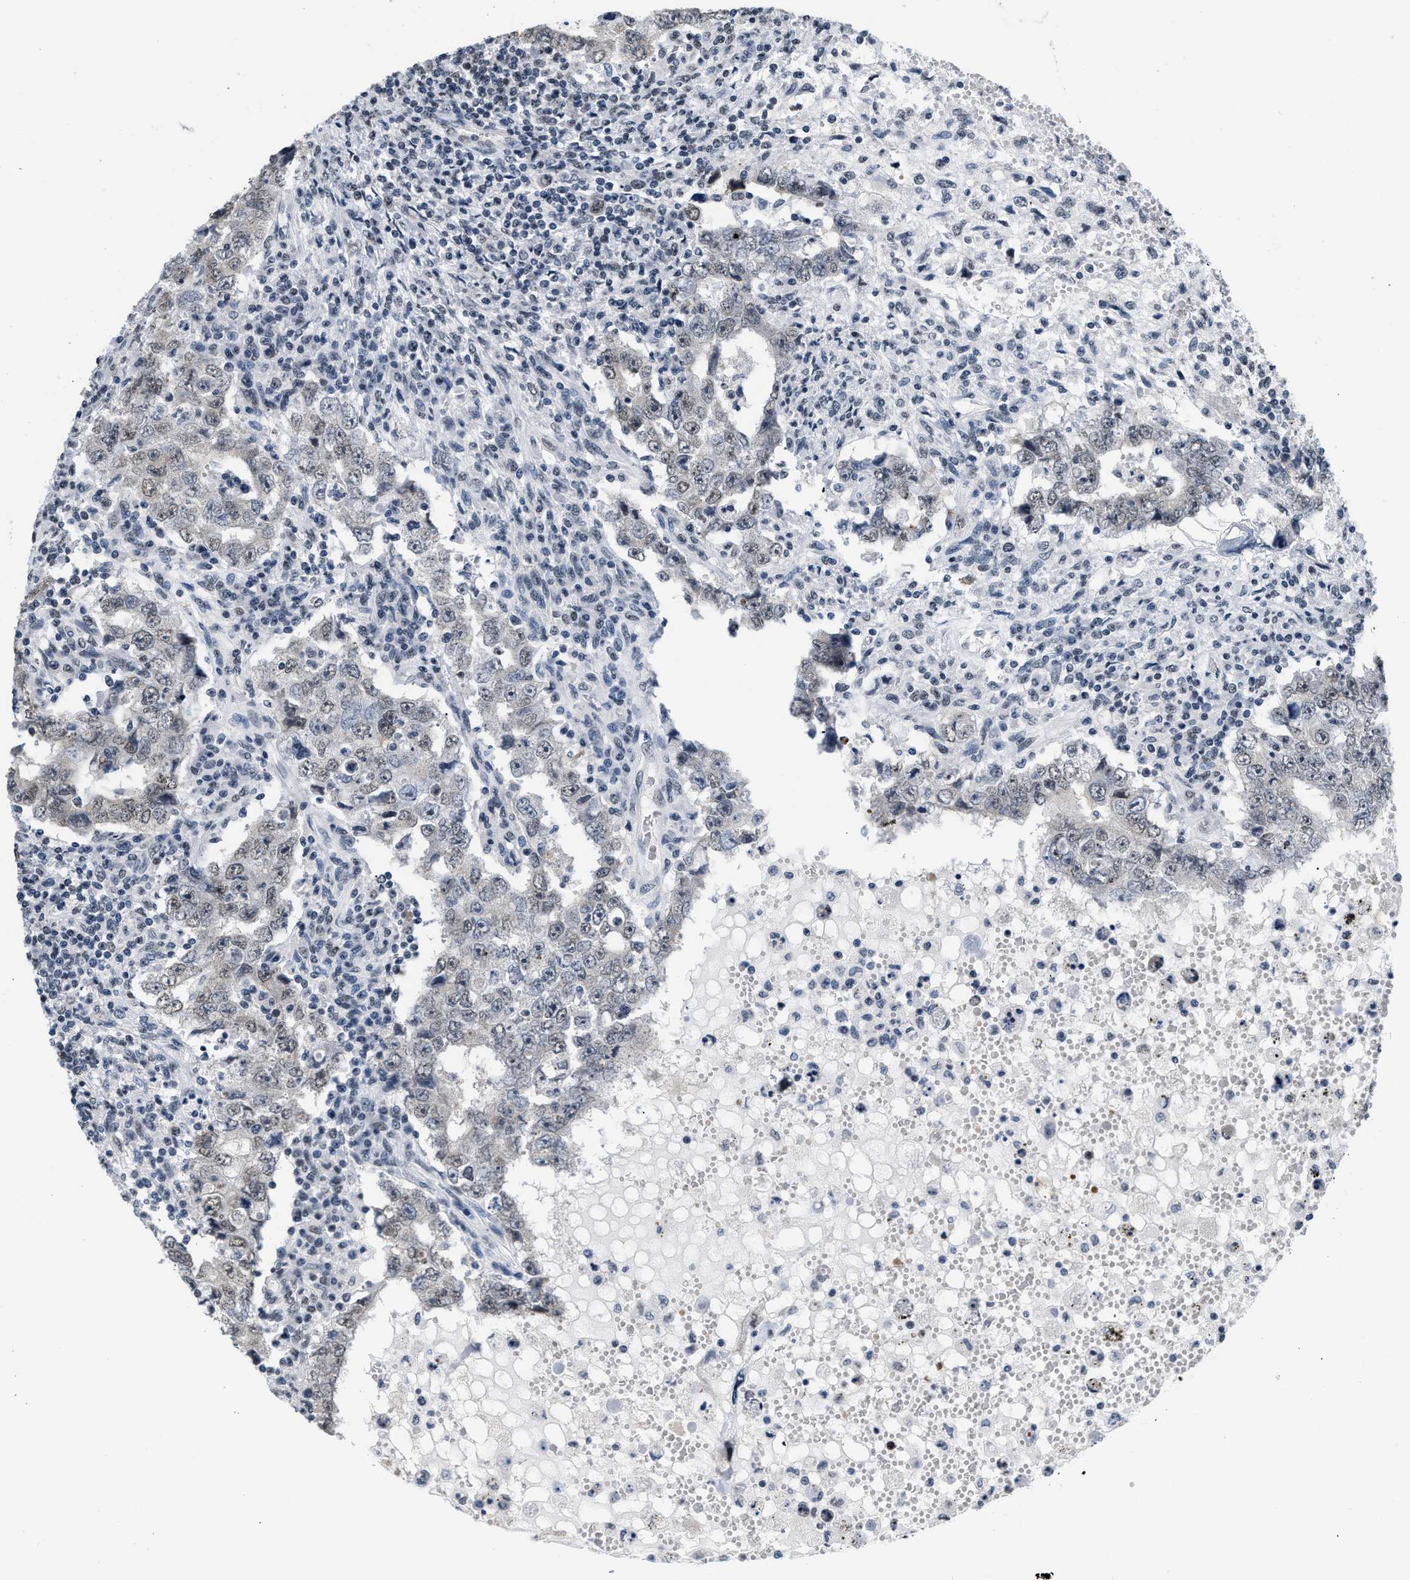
{"staining": {"intensity": "weak", "quantity": "<25%", "location": "nuclear"}, "tissue": "testis cancer", "cell_type": "Tumor cells", "image_type": "cancer", "snomed": [{"axis": "morphology", "description": "Carcinoma, Embryonal, NOS"}, {"axis": "topography", "description": "Testis"}], "caption": "An image of testis cancer (embryonal carcinoma) stained for a protein exhibits no brown staining in tumor cells.", "gene": "RAF1", "patient": {"sex": "male", "age": 26}}